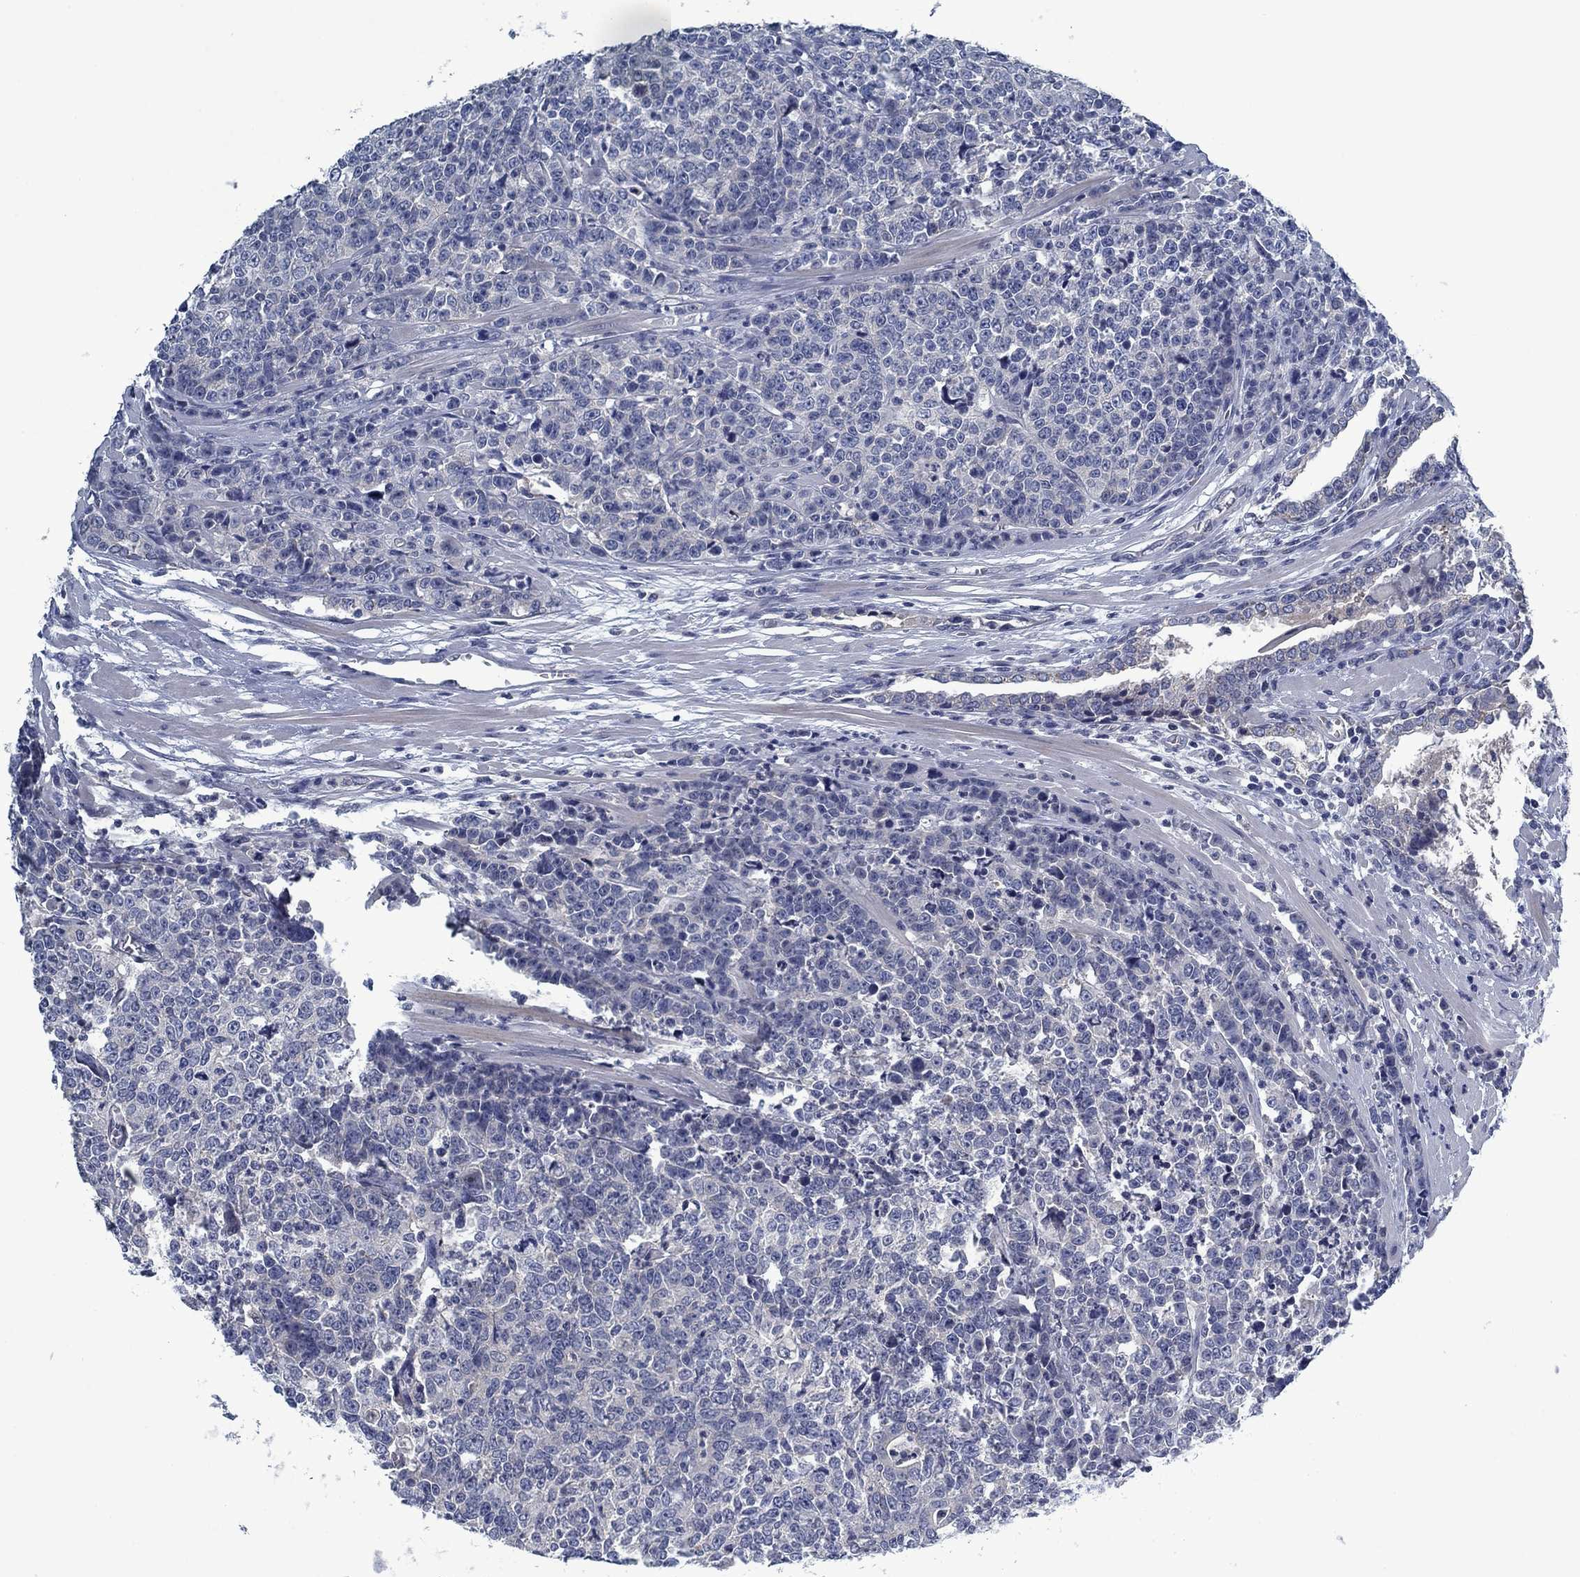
{"staining": {"intensity": "negative", "quantity": "none", "location": "none"}, "tissue": "prostate cancer", "cell_type": "Tumor cells", "image_type": "cancer", "snomed": [{"axis": "morphology", "description": "Adenocarcinoma, NOS"}, {"axis": "topography", "description": "Prostate"}], "caption": "Tumor cells show no significant staining in prostate adenocarcinoma. The staining is performed using DAB (3,3'-diaminobenzidine) brown chromogen with nuclei counter-stained in using hematoxylin.", "gene": "PNMA8A", "patient": {"sex": "male", "age": 67}}